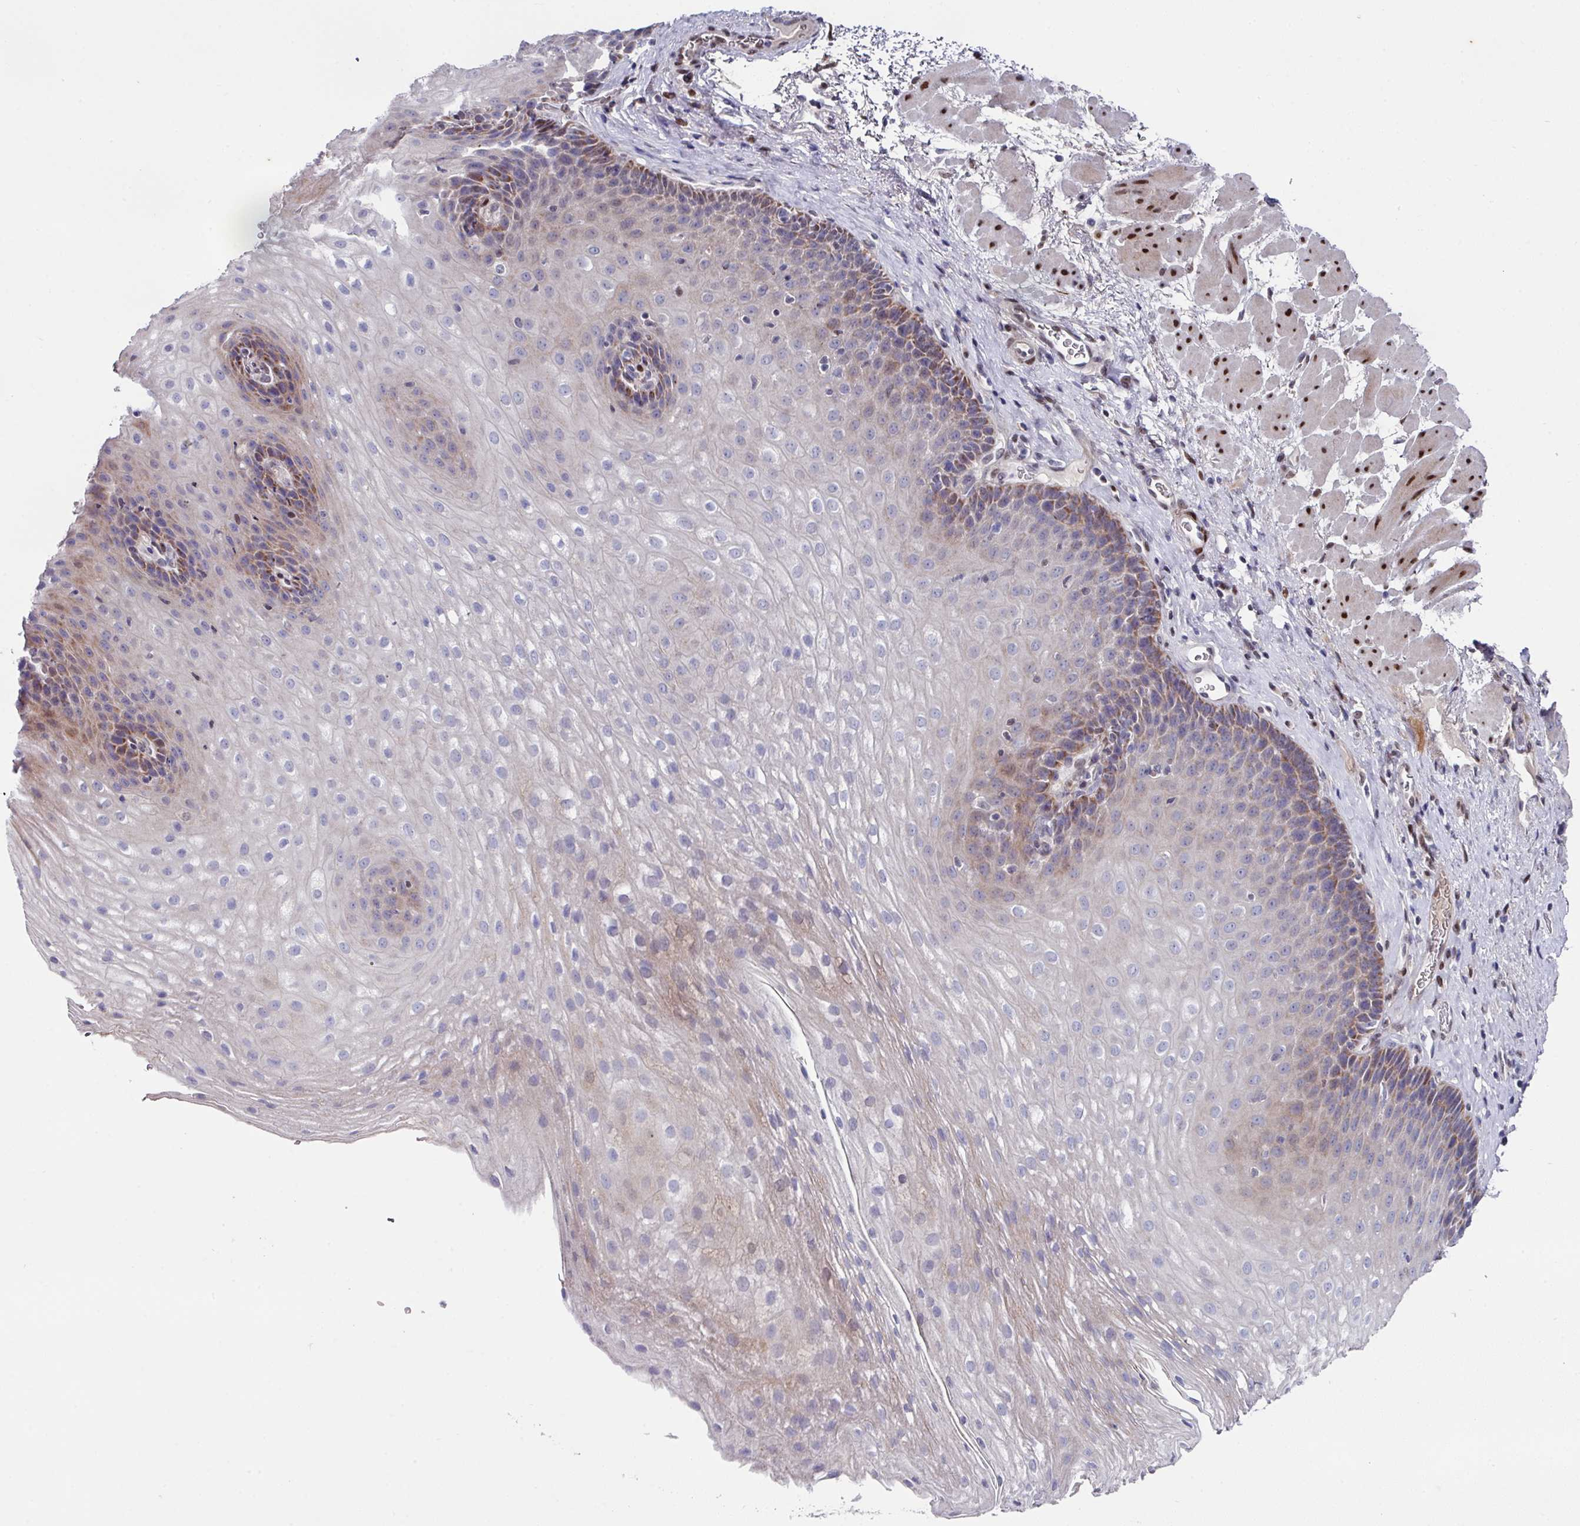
{"staining": {"intensity": "weak", "quantity": "25%-75%", "location": "cytoplasmic/membranous,nuclear"}, "tissue": "esophagus", "cell_type": "Squamous epithelial cells", "image_type": "normal", "snomed": [{"axis": "morphology", "description": "Normal tissue, NOS"}, {"axis": "topography", "description": "Esophagus"}], "caption": "Immunohistochemistry (IHC) staining of normal esophagus, which exhibits low levels of weak cytoplasmic/membranous,nuclear expression in about 25%-75% of squamous epithelial cells indicating weak cytoplasmic/membranous,nuclear protein positivity. The staining was performed using DAB (brown) for protein detection and nuclei were counterstained in hematoxylin (blue).", "gene": "CBX7", "patient": {"sex": "female", "age": 66}}